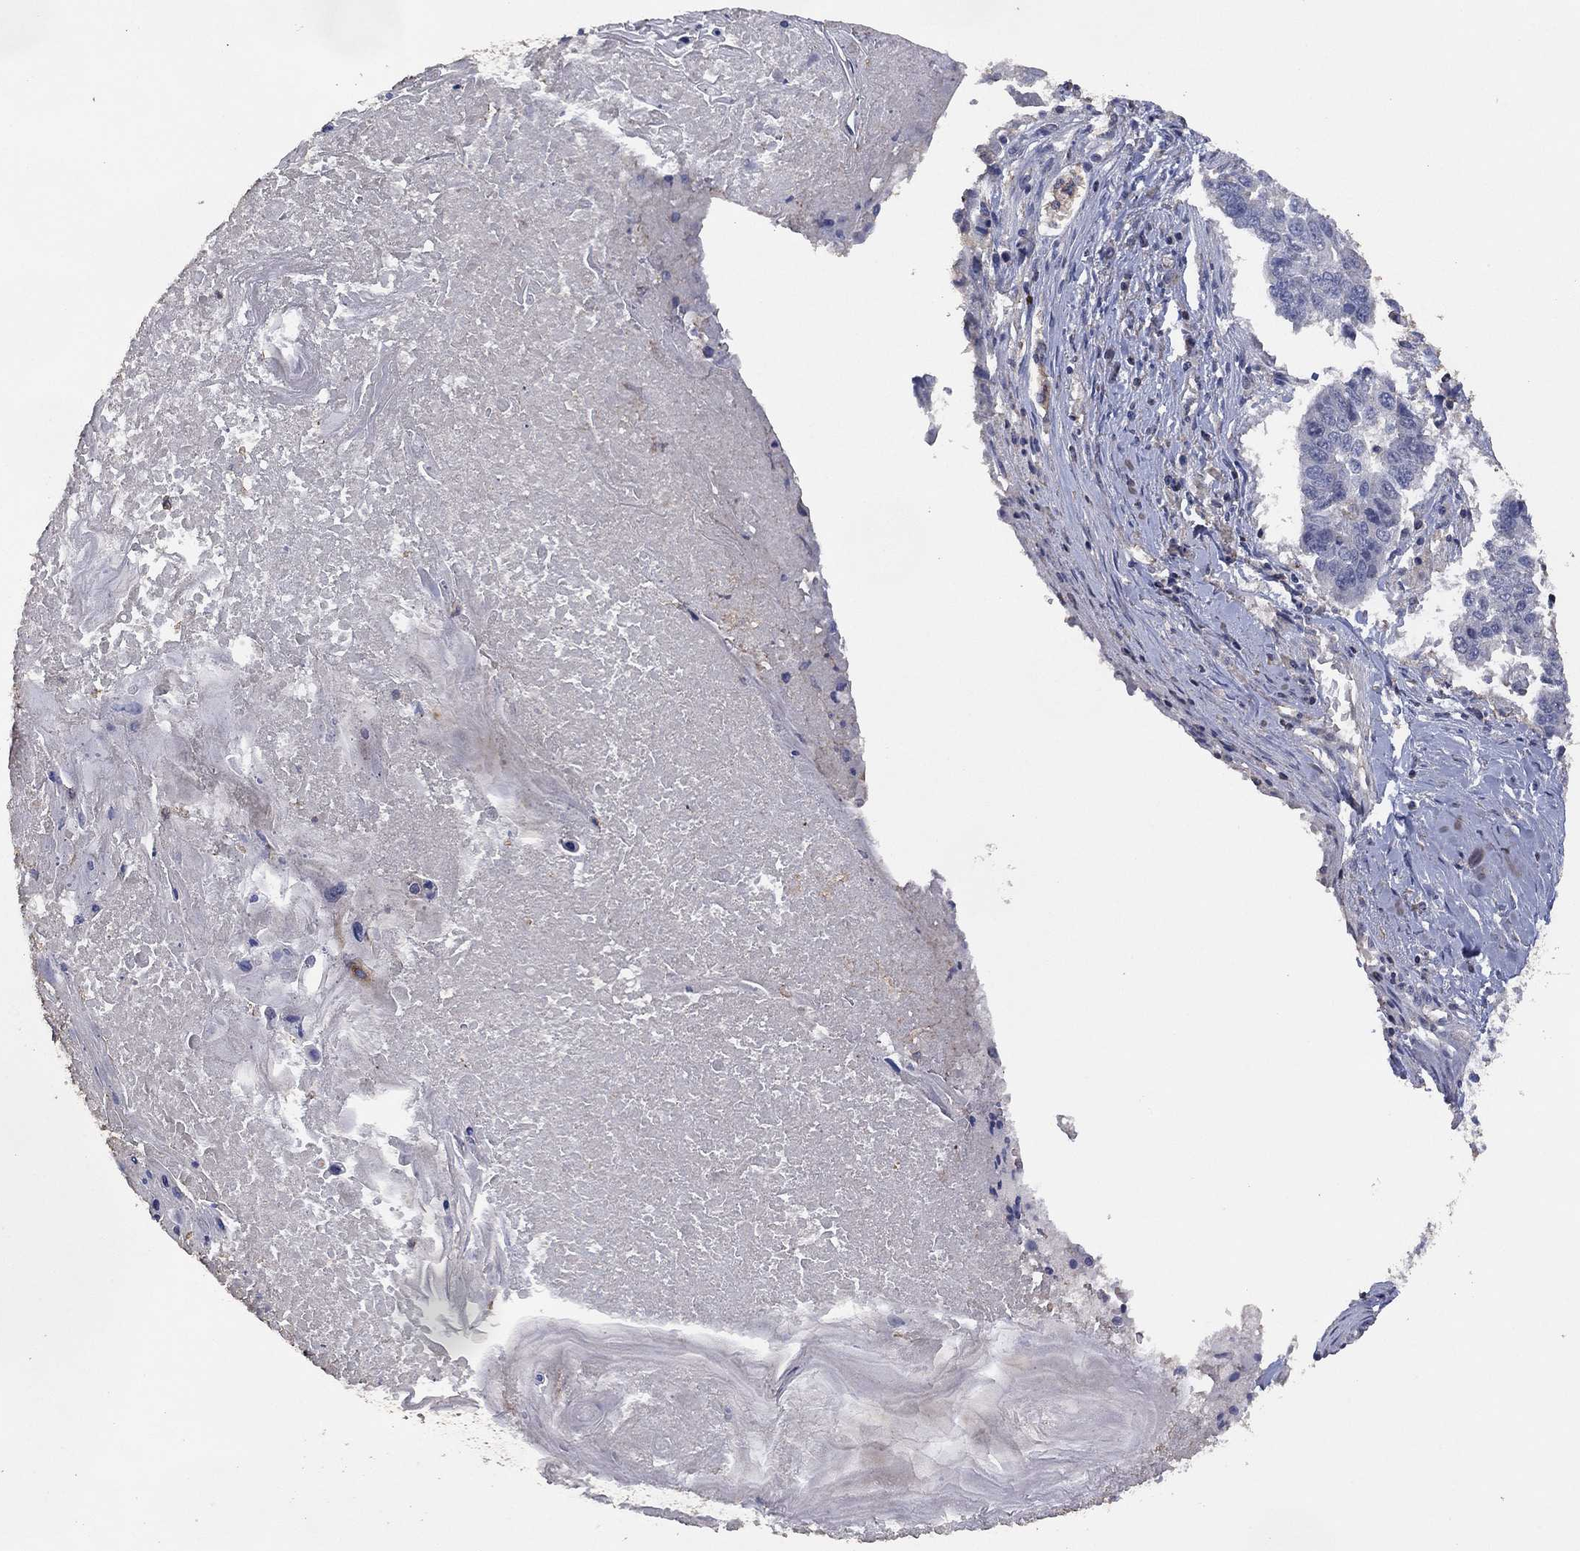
{"staining": {"intensity": "negative", "quantity": "none", "location": "none"}, "tissue": "lung cancer", "cell_type": "Tumor cells", "image_type": "cancer", "snomed": [{"axis": "morphology", "description": "Squamous cell carcinoma, NOS"}, {"axis": "topography", "description": "Lung"}], "caption": "An immunohistochemistry (IHC) micrograph of squamous cell carcinoma (lung) is shown. There is no staining in tumor cells of squamous cell carcinoma (lung).", "gene": "ADPRHL1", "patient": {"sex": "male", "age": 73}}